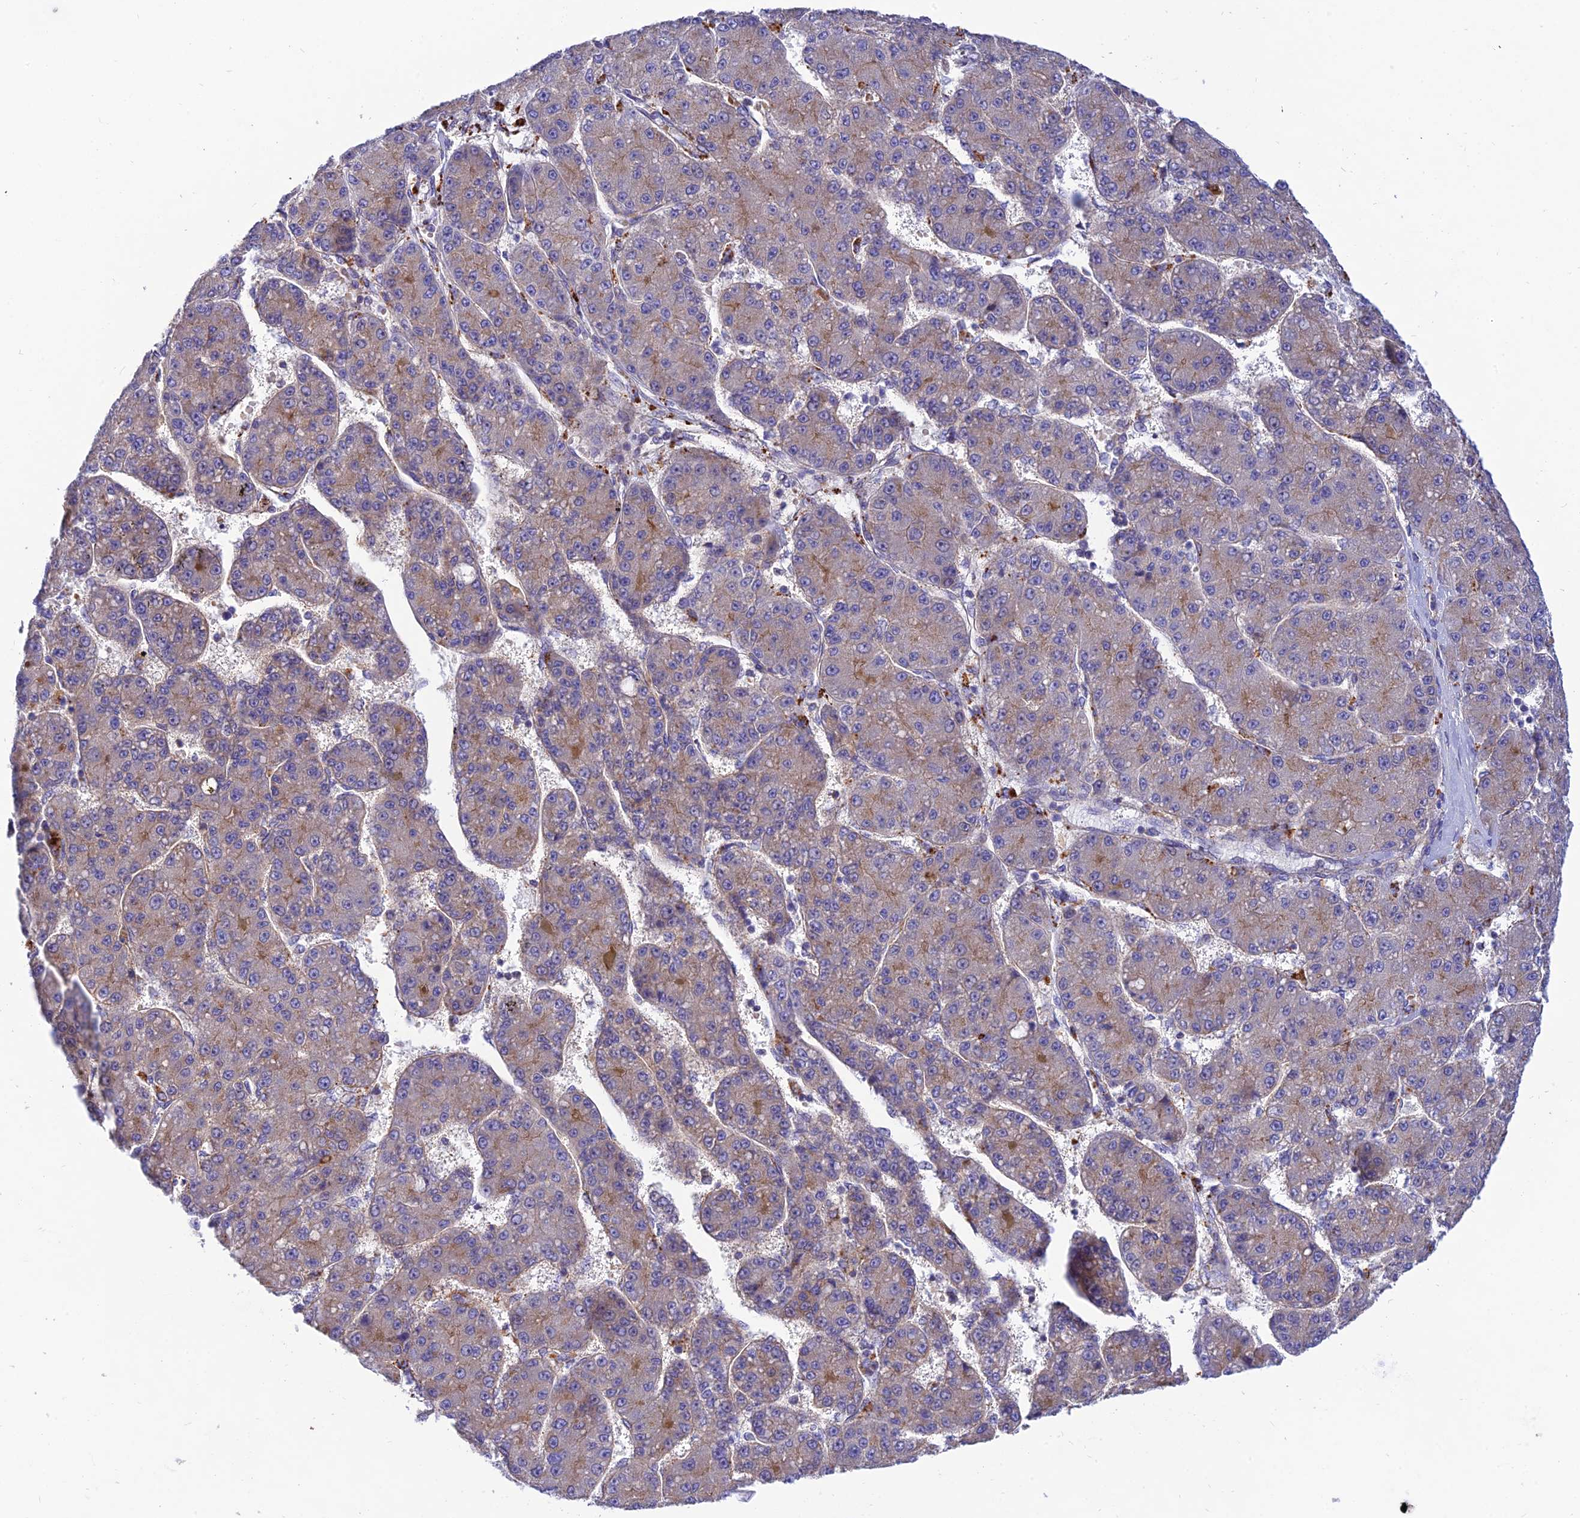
{"staining": {"intensity": "weak", "quantity": "25%-75%", "location": "cytoplasmic/membranous"}, "tissue": "liver cancer", "cell_type": "Tumor cells", "image_type": "cancer", "snomed": [{"axis": "morphology", "description": "Carcinoma, Hepatocellular, NOS"}, {"axis": "topography", "description": "Liver"}], "caption": "Human liver hepatocellular carcinoma stained with a protein marker shows weak staining in tumor cells.", "gene": "CCDC157", "patient": {"sex": "male", "age": 67}}